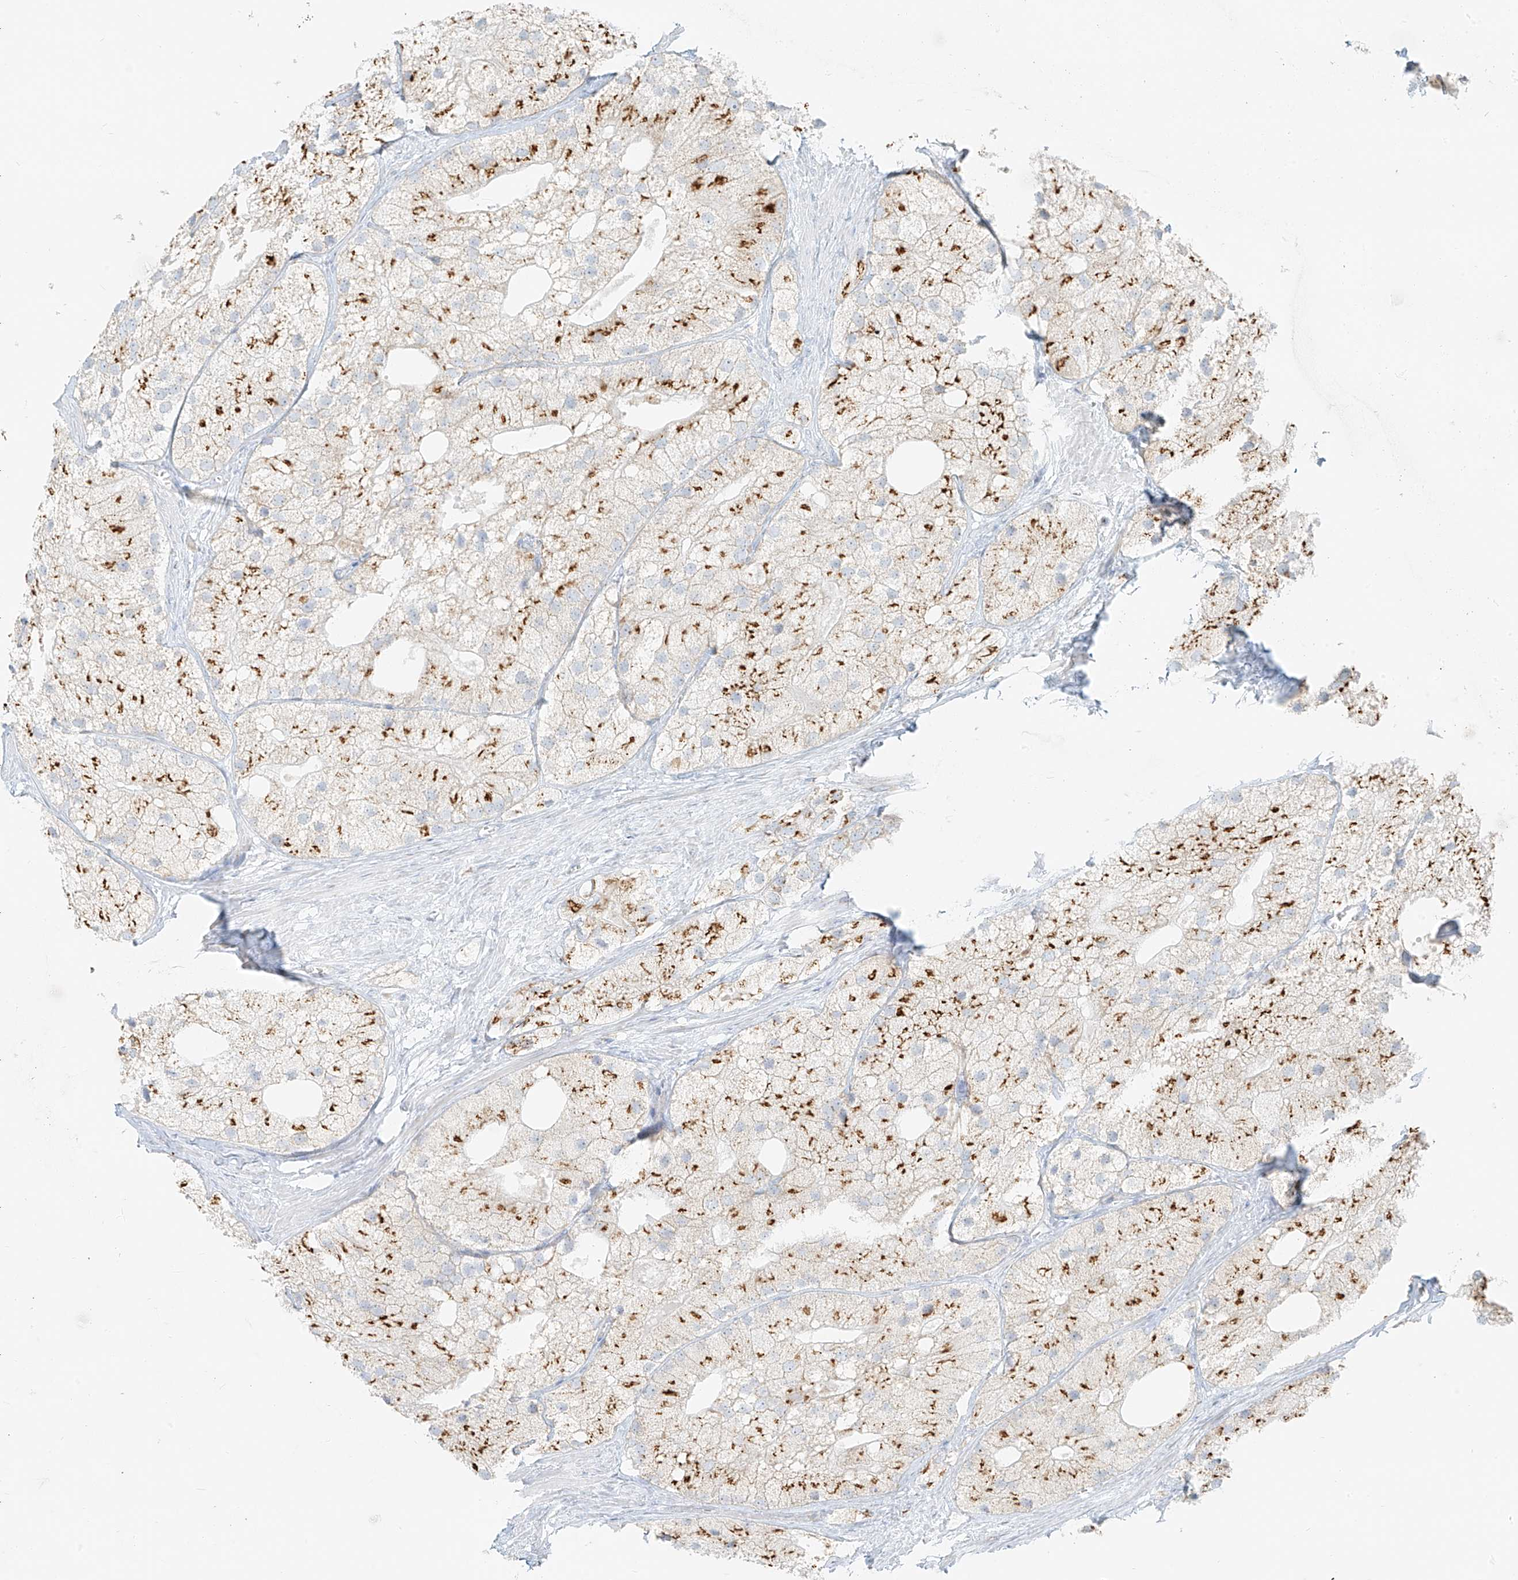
{"staining": {"intensity": "moderate", "quantity": "25%-75%", "location": "cytoplasmic/membranous"}, "tissue": "prostate cancer", "cell_type": "Tumor cells", "image_type": "cancer", "snomed": [{"axis": "morphology", "description": "Adenocarcinoma, Low grade"}, {"axis": "topography", "description": "Prostate"}], "caption": "Tumor cells reveal moderate cytoplasmic/membranous expression in approximately 25%-75% of cells in low-grade adenocarcinoma (prostate). (Stains: DAB in brown, nuclei in blue, Microscopy: brightfield microscopy at high magnification).", "gene": "TMEM87B", "patient": {"sex": "male", "age": 69}}